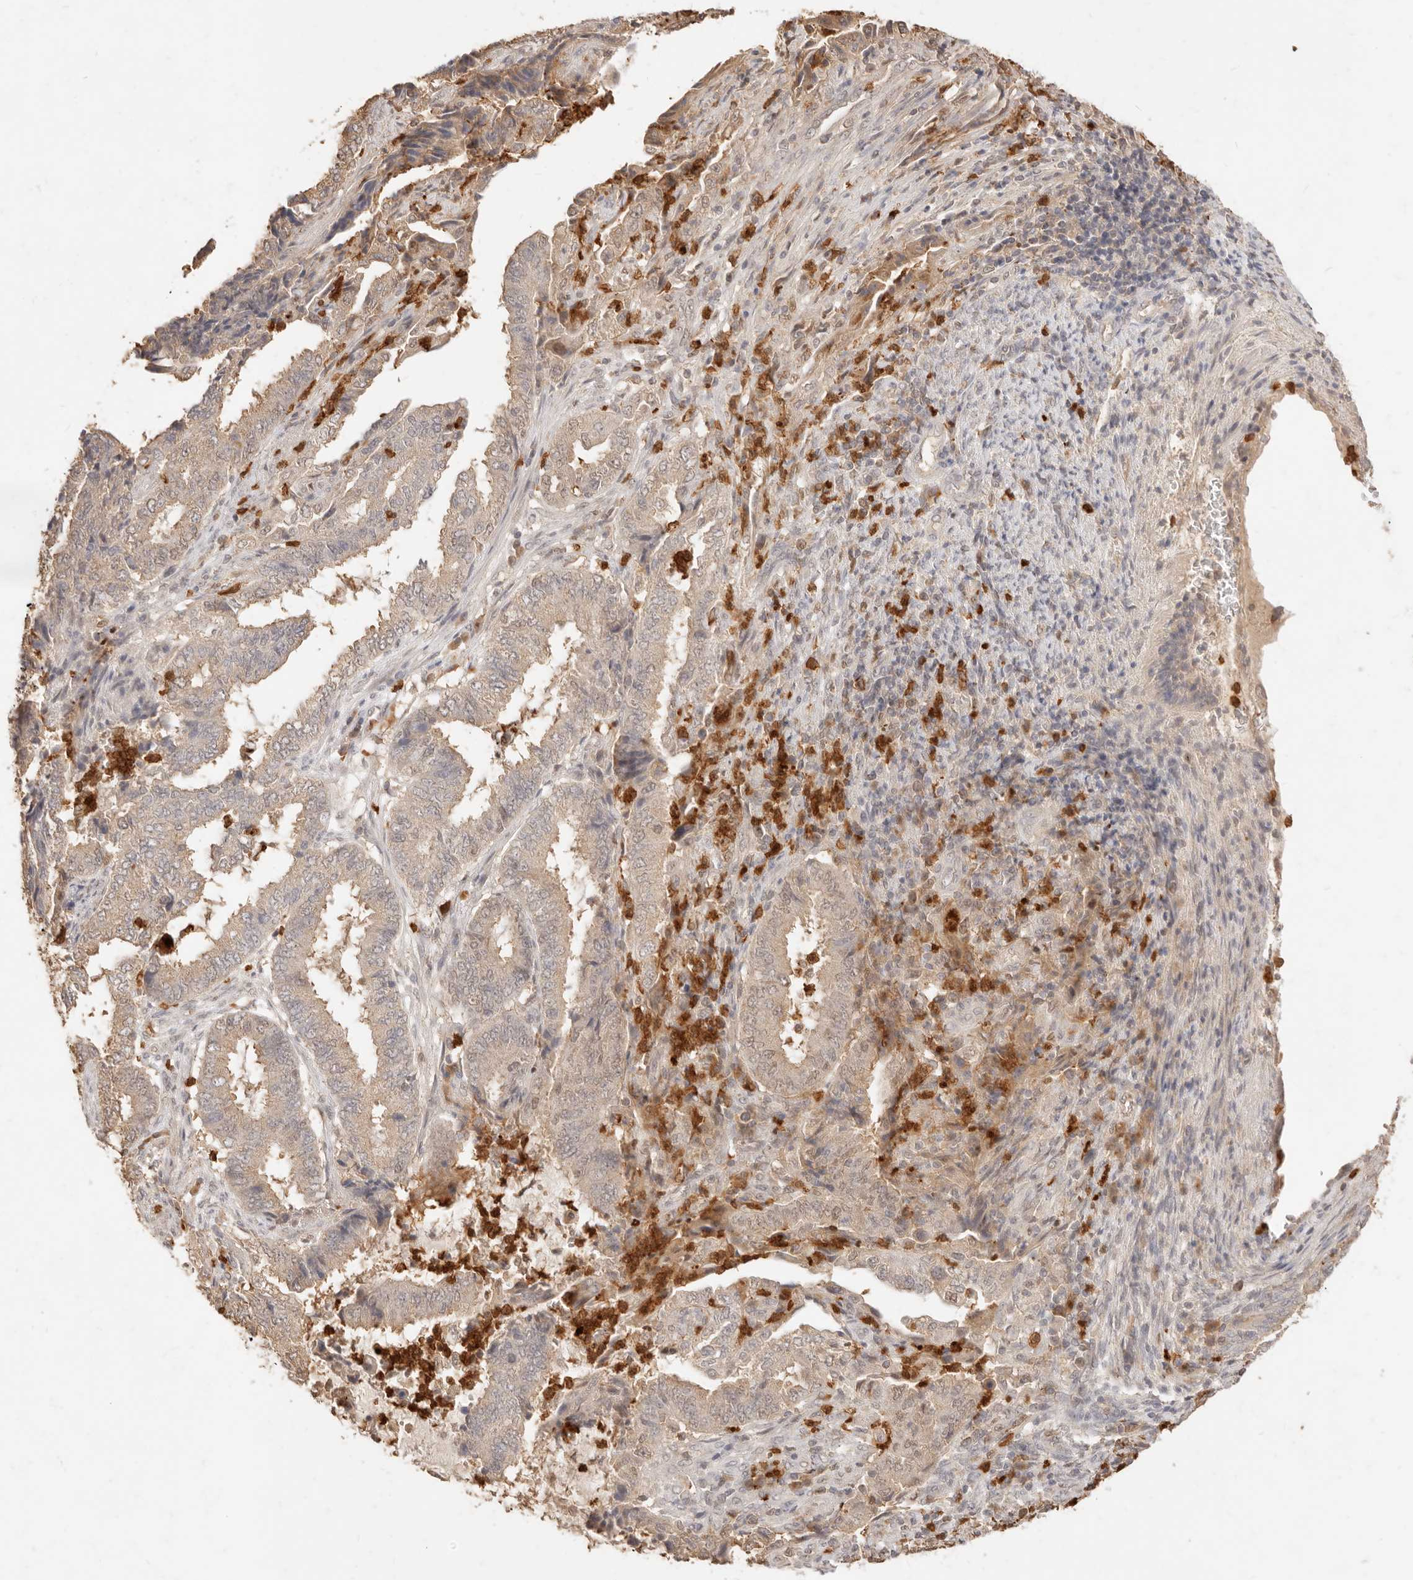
{"staining": {"intensity": "weak", "quantity": "25%-75%", "location": "cytoplasmic/membranous"}, "tissue": "endometrial cancer", "cell_type": "Tumor cells", "image_type": "cancer", "snomed": [{"axis": "morphology", "description": "Adenocarcinoma, NOS"}, {"axis": "topography", "description": "Endometrium"}], "caption": "Endometrial adenocarcinoma was stained to show a protein in brown. There is low levels of weak cytoplasmic/membranous expression in approximately 25%-75% of tumor cells.", "gene": "TMTC2", "patient": {"sex": "female", "age": 51}}